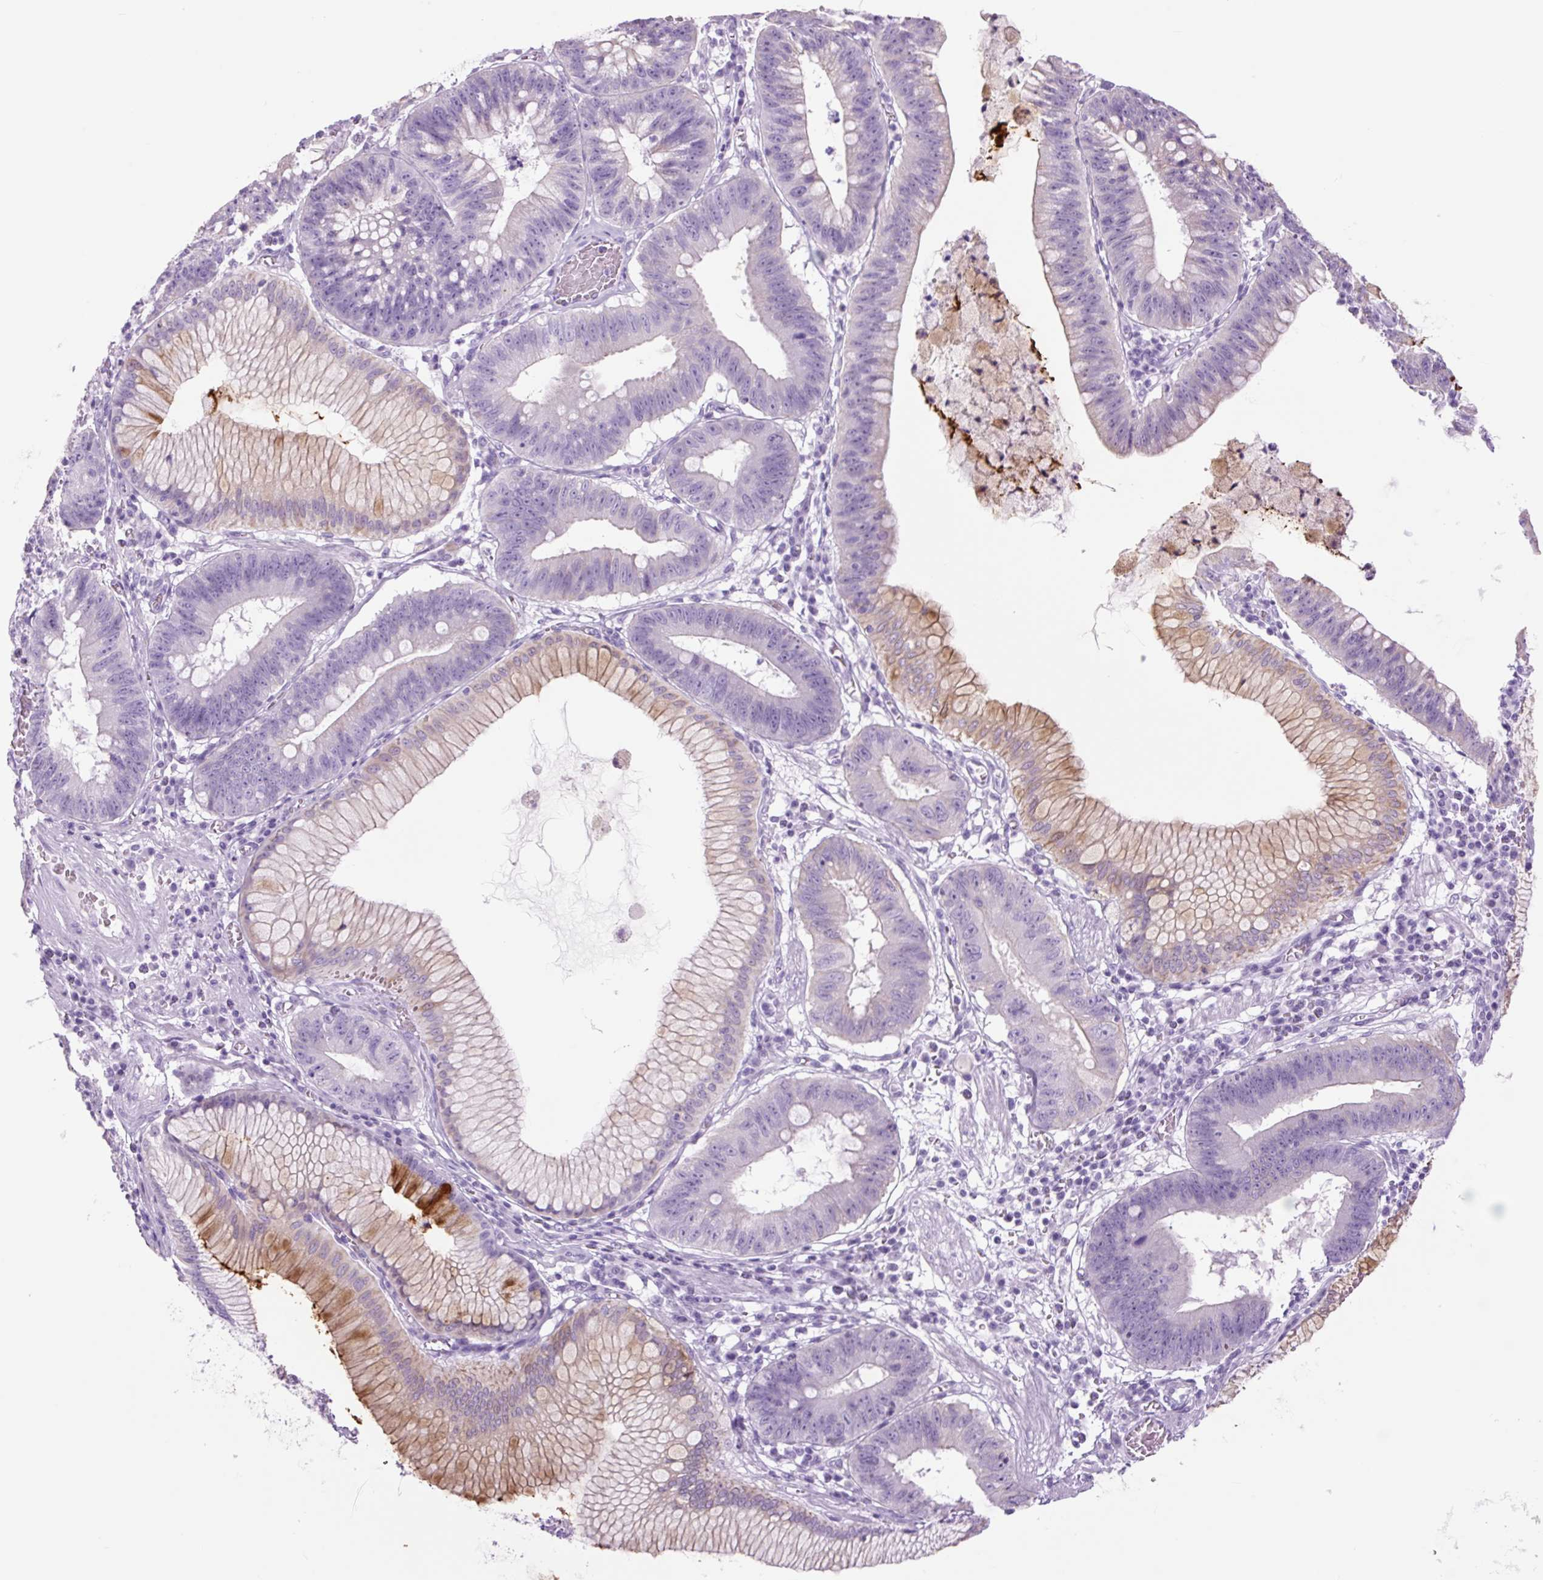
{"staining": {"intensity": "negative", "quantity": "none", "location": "none"}, "tissue": "stomach cancer", "cell_type": "Tumor cells", "image_type": "cancer", "snomed": [{"axis": "morphology", "description": "Adenocarcinoma, NOS"}, {"axis": "topography", "description": "Stomach"}], "caption": "Stomach cancer (adenocarcinoma) stained for a protein using IHC displays no staining tumor cells.", "gene": "TFF2", "patient": {"sex": "male", "age": 59}}